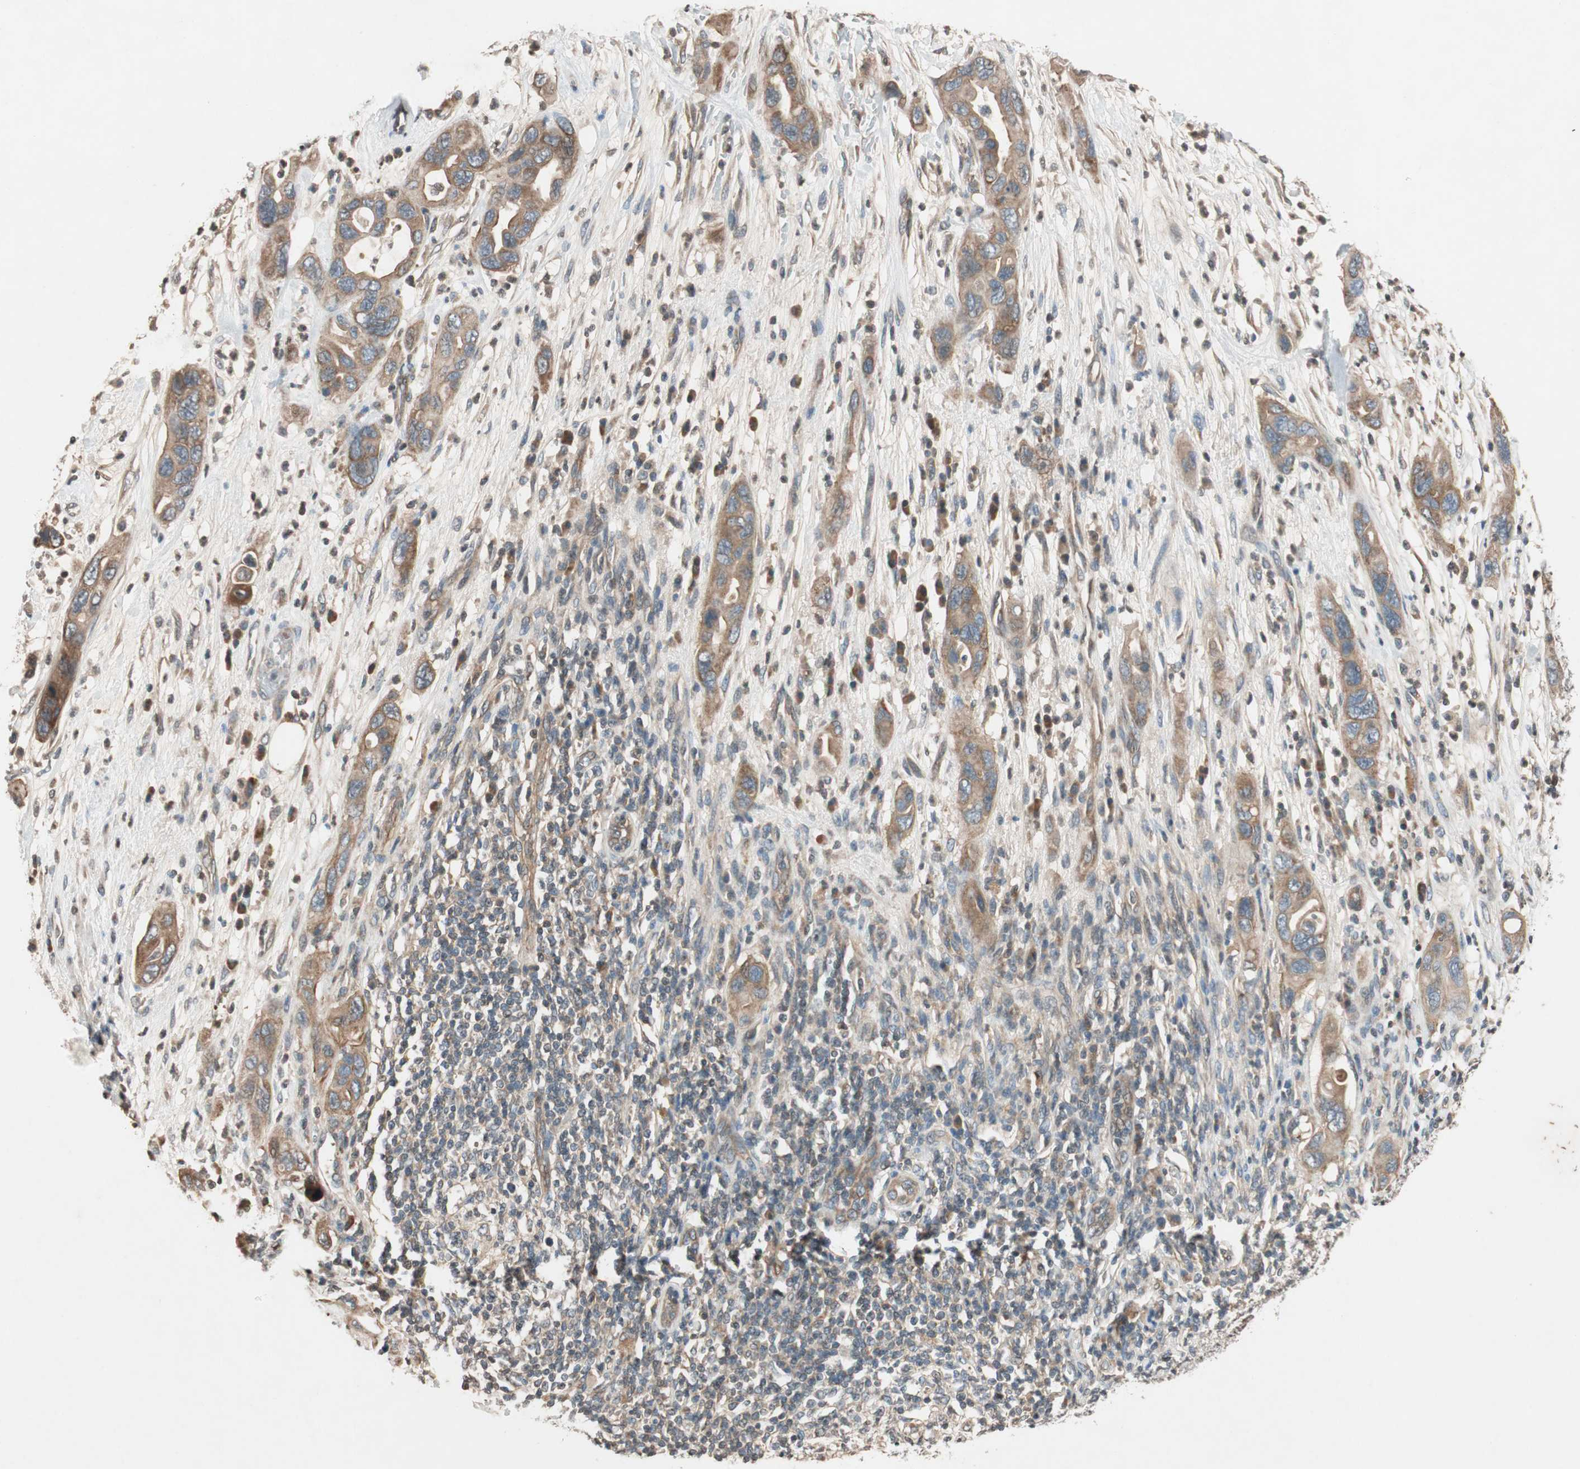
{"staining": {"intensity": "moderate", "quantity": ">75%", "location": "cytoplasmic/membranous"}, "tissue": "pancreatic cancer", "cell_type": "Tumor cells", "image_type": "cancer", "snomed": [{"axis": "morphology", "description": "Adenocarcinoma, NOS"}, {"axis": "topography", "description": "Pancreas"}], "caption": "Human pancreatic adenocarcinoma stained for a protein (brown) displays moderate cytoplasmic/membranous positive staining in approximately >75% of tumor cells.", "gene": "GCLM", "patient": {"sex": "female", "age": 71}}